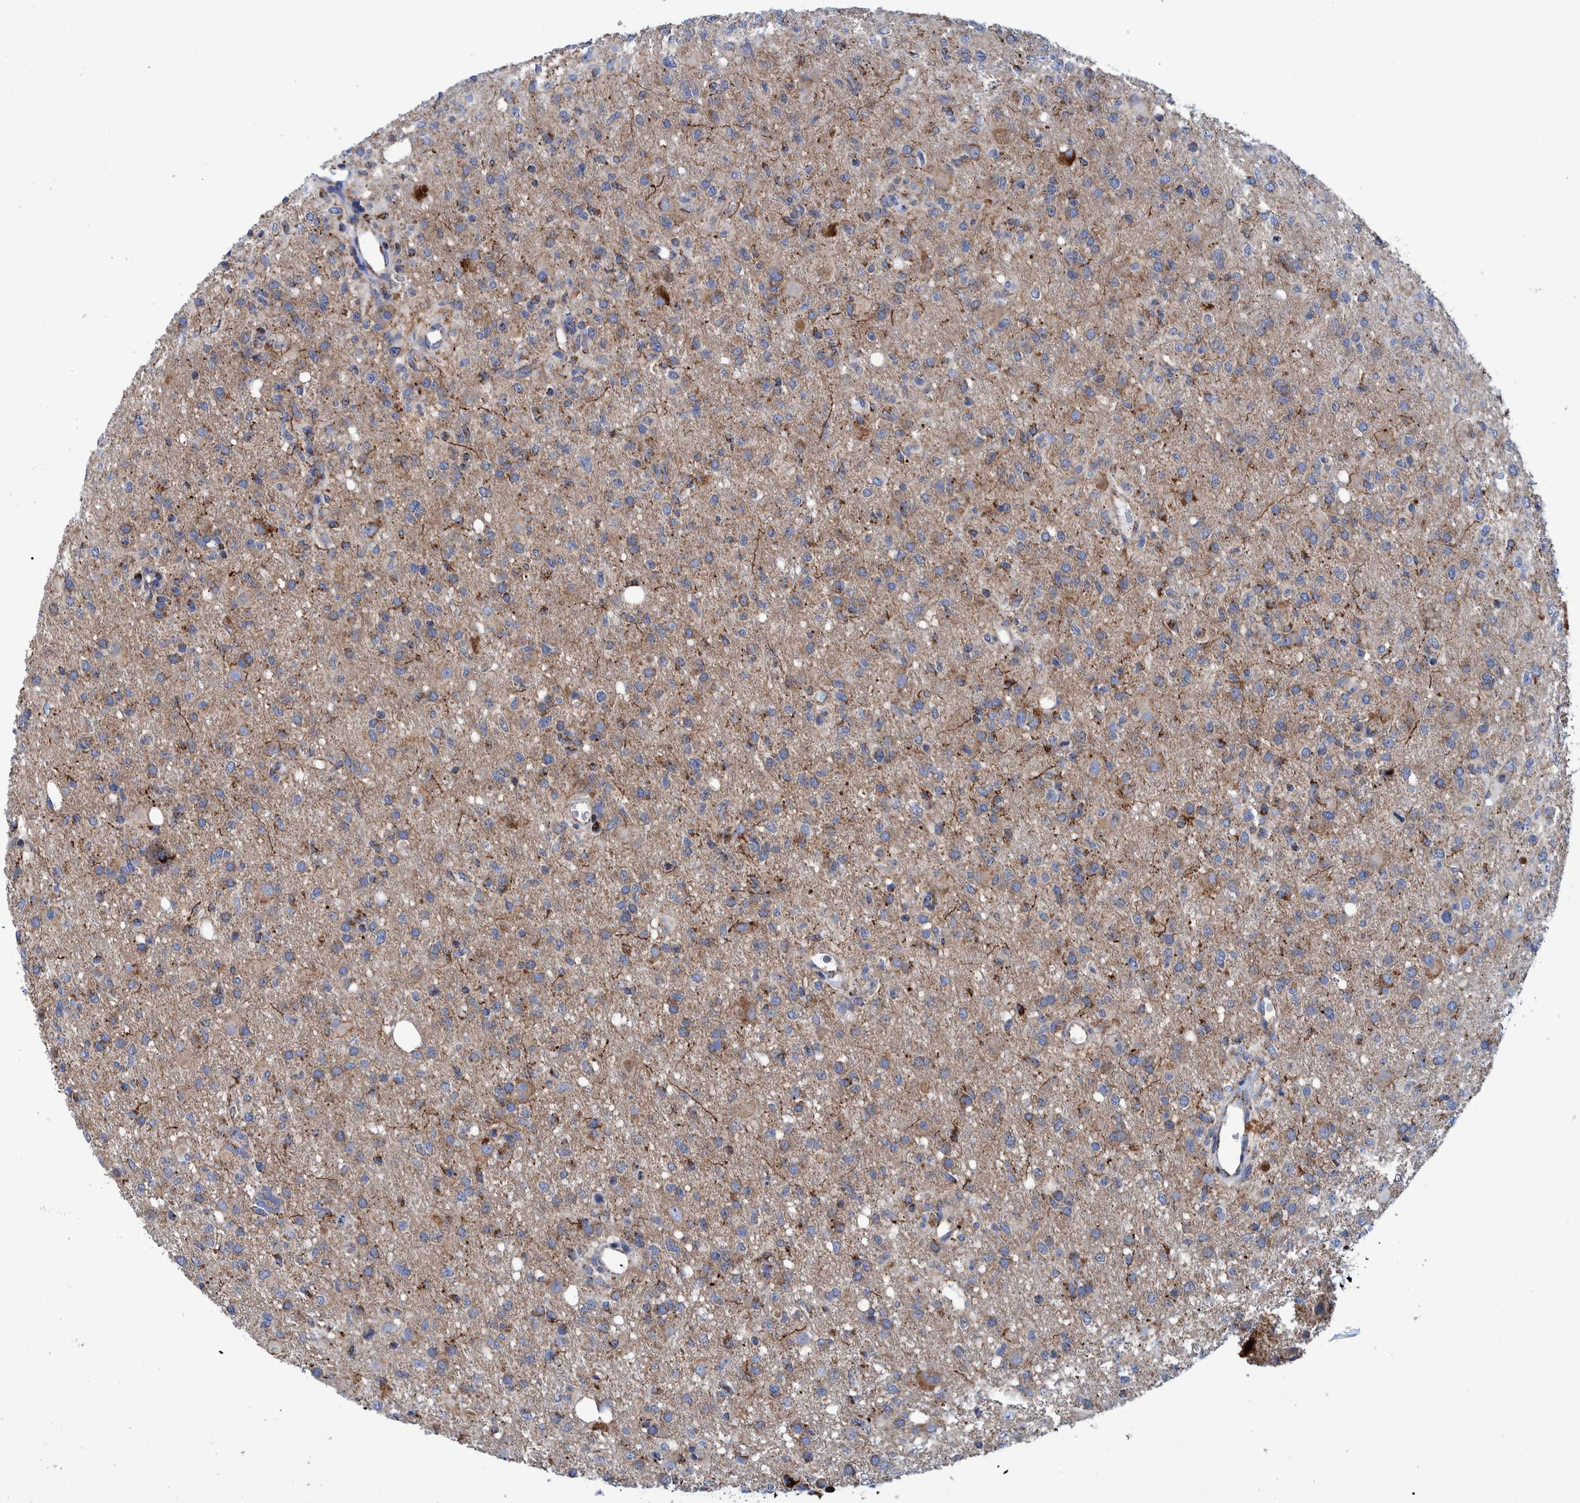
{"staining": {"intensity": "weak", "quantity": "25%-75%", "location": "cytoplasmic/membranous"}, "tissue": "glioma", "cell_type": "Tumor cells", "image_type": "cancer", "snomed": [{"axis": "morphology", "description": "Glioma, malignant, High grade"}, {"axis": "topography", "description": "Brain"}], "caption": "The immunohistochemical stain highlights weak cytoplasmic/membranous positivity in tumor cells of glioma tissue.", "gene": "BZW2", "patient": {"sex": "female", "age": 57}}